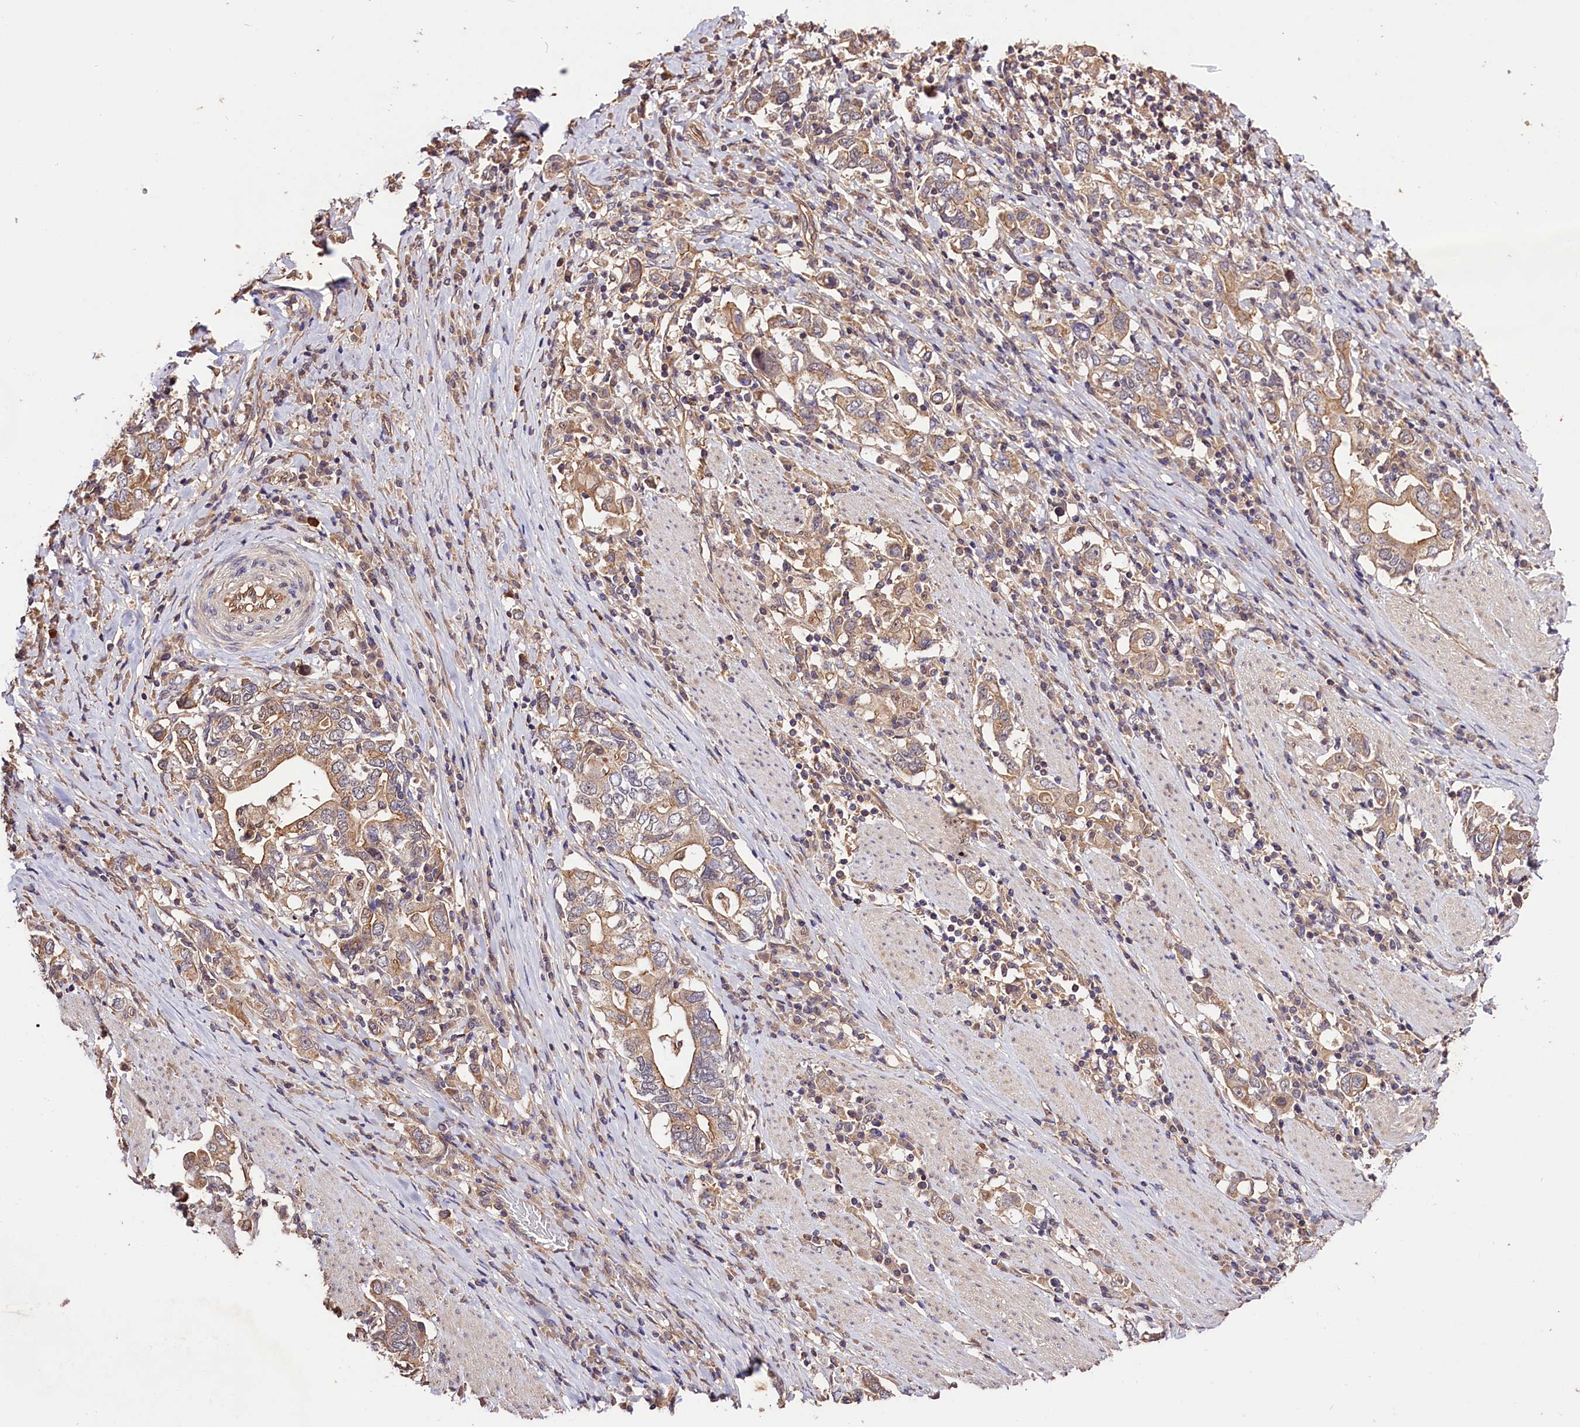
{"staining": {"intensity": "moderate", "quantity": ">75%", "location": "cytoplasmic/membranous"}, "tissue": "stomach cancer", "cell_type": "Tumor cells", "image_type": "cancer", "snomed": [{"axis": "morphology", "description": "Adenocarcinoma, NOS"}, {"axis": "topography", "description": "Stomach, upper"}, {"axis": "topography", "description": "Stomach"}], "caption": "DAB (3,3'-diaminobenzidine) immunohistochemical staining of stomach cancer shows moderate cytoplasmic/membranous protein positivity in about >75% of tumor cells.", "gene": "CES3", "patient": {"sex": "male", "age": 62}}